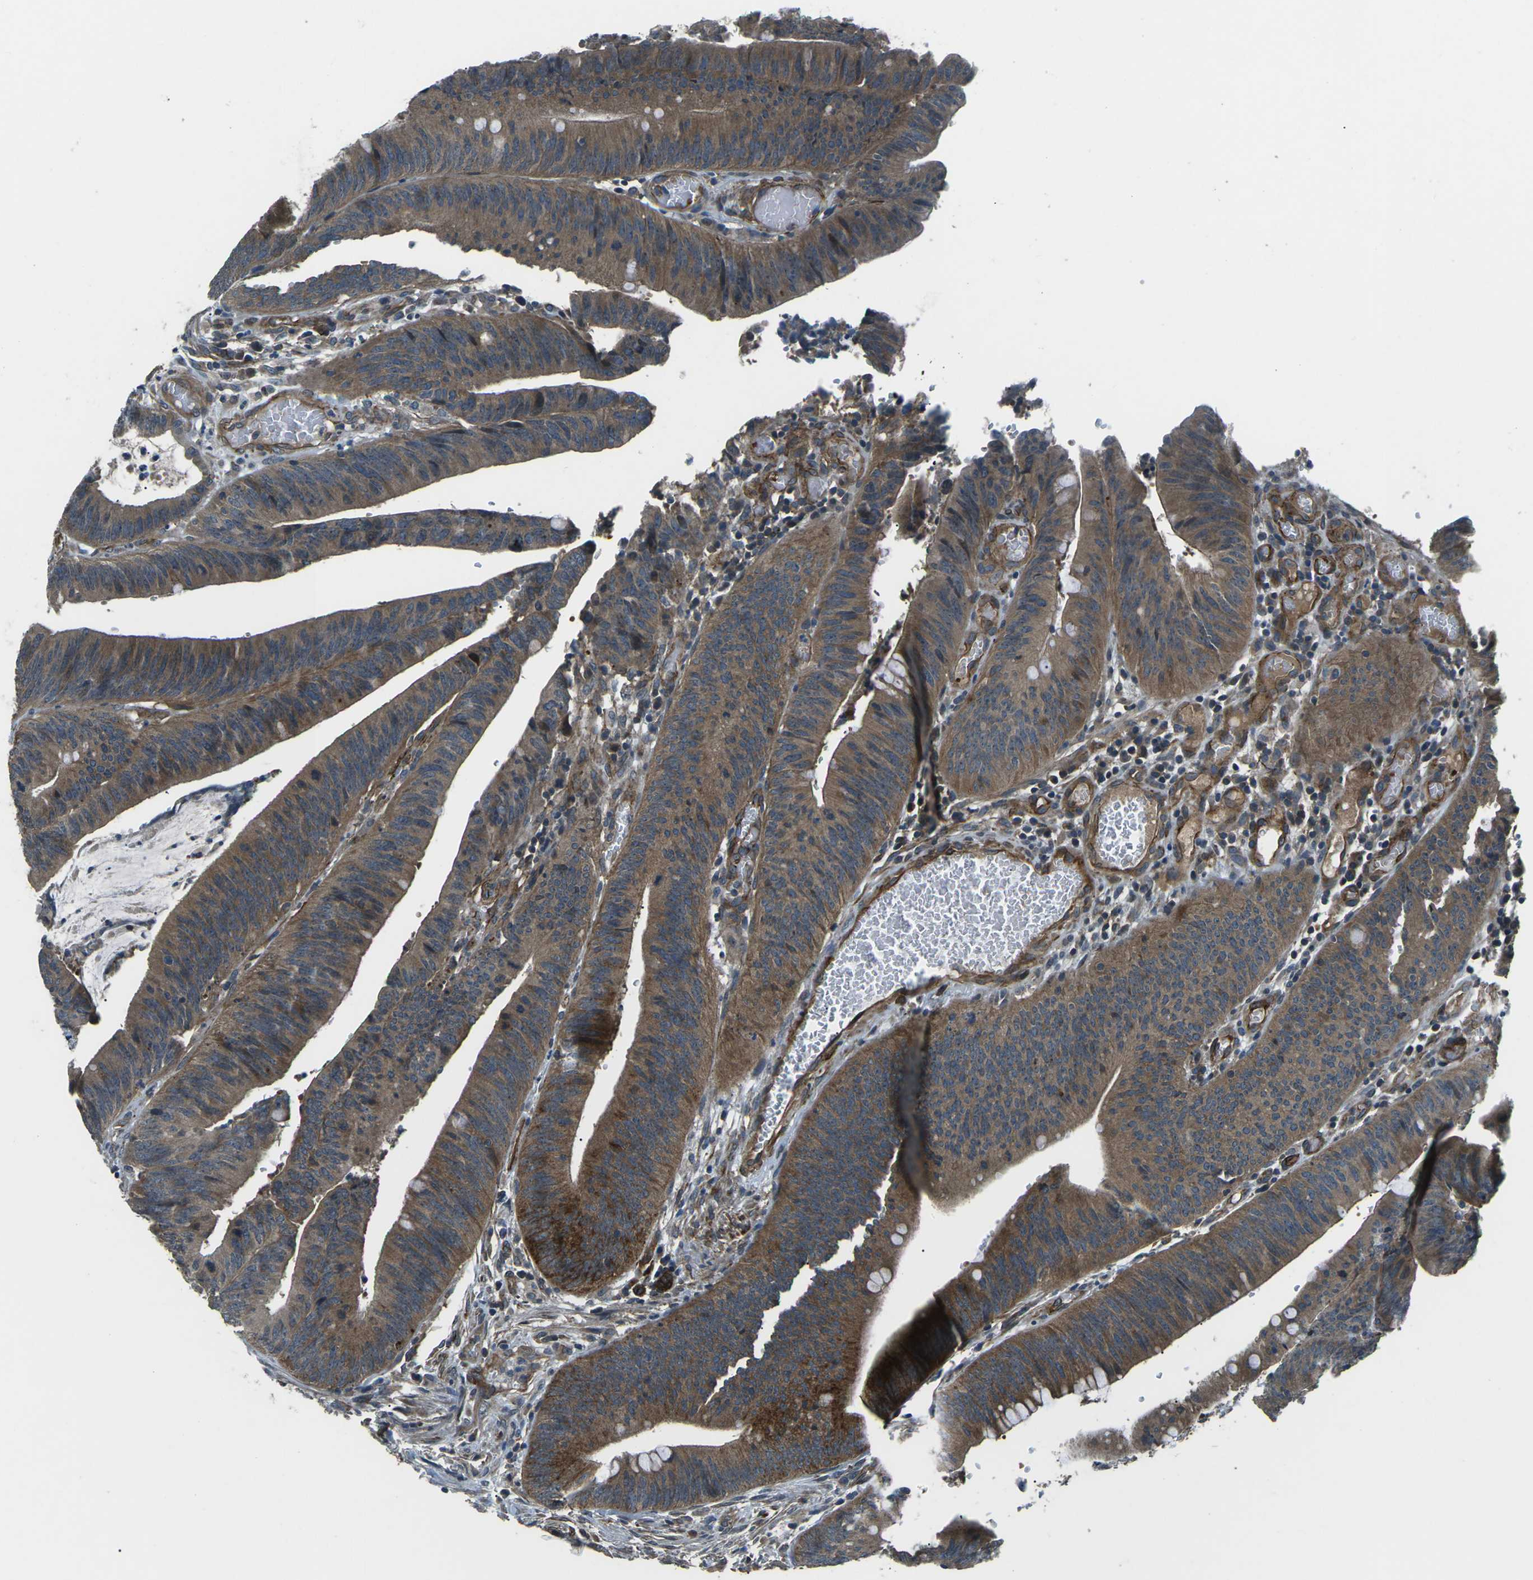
{"staining": {"intensity": "moderate", "quantity": ">75%", "location": "cytoplasmic/membranous"}, "tissue": "colorectal cancer", "cell_type": "Tumor cells", "image_type": "cancer", "snomed": [{"axis": "morphology", "description": "Normal tissue, NOS"}, {"axis": "morphology", "description": "Adenocarcinoma, NOS"}, {"axis": "topography", "description": "Rectum"}], "caption": "Immunohistochemistry (DAB) staining of human colorectal cancer (adenocarcinoma) exhibits moderate cytoplasmic/membranous protein staining in about >75% of tumor cells.", "gene": "AFAP1", "patient": {"sex": "female", "age": 66}}